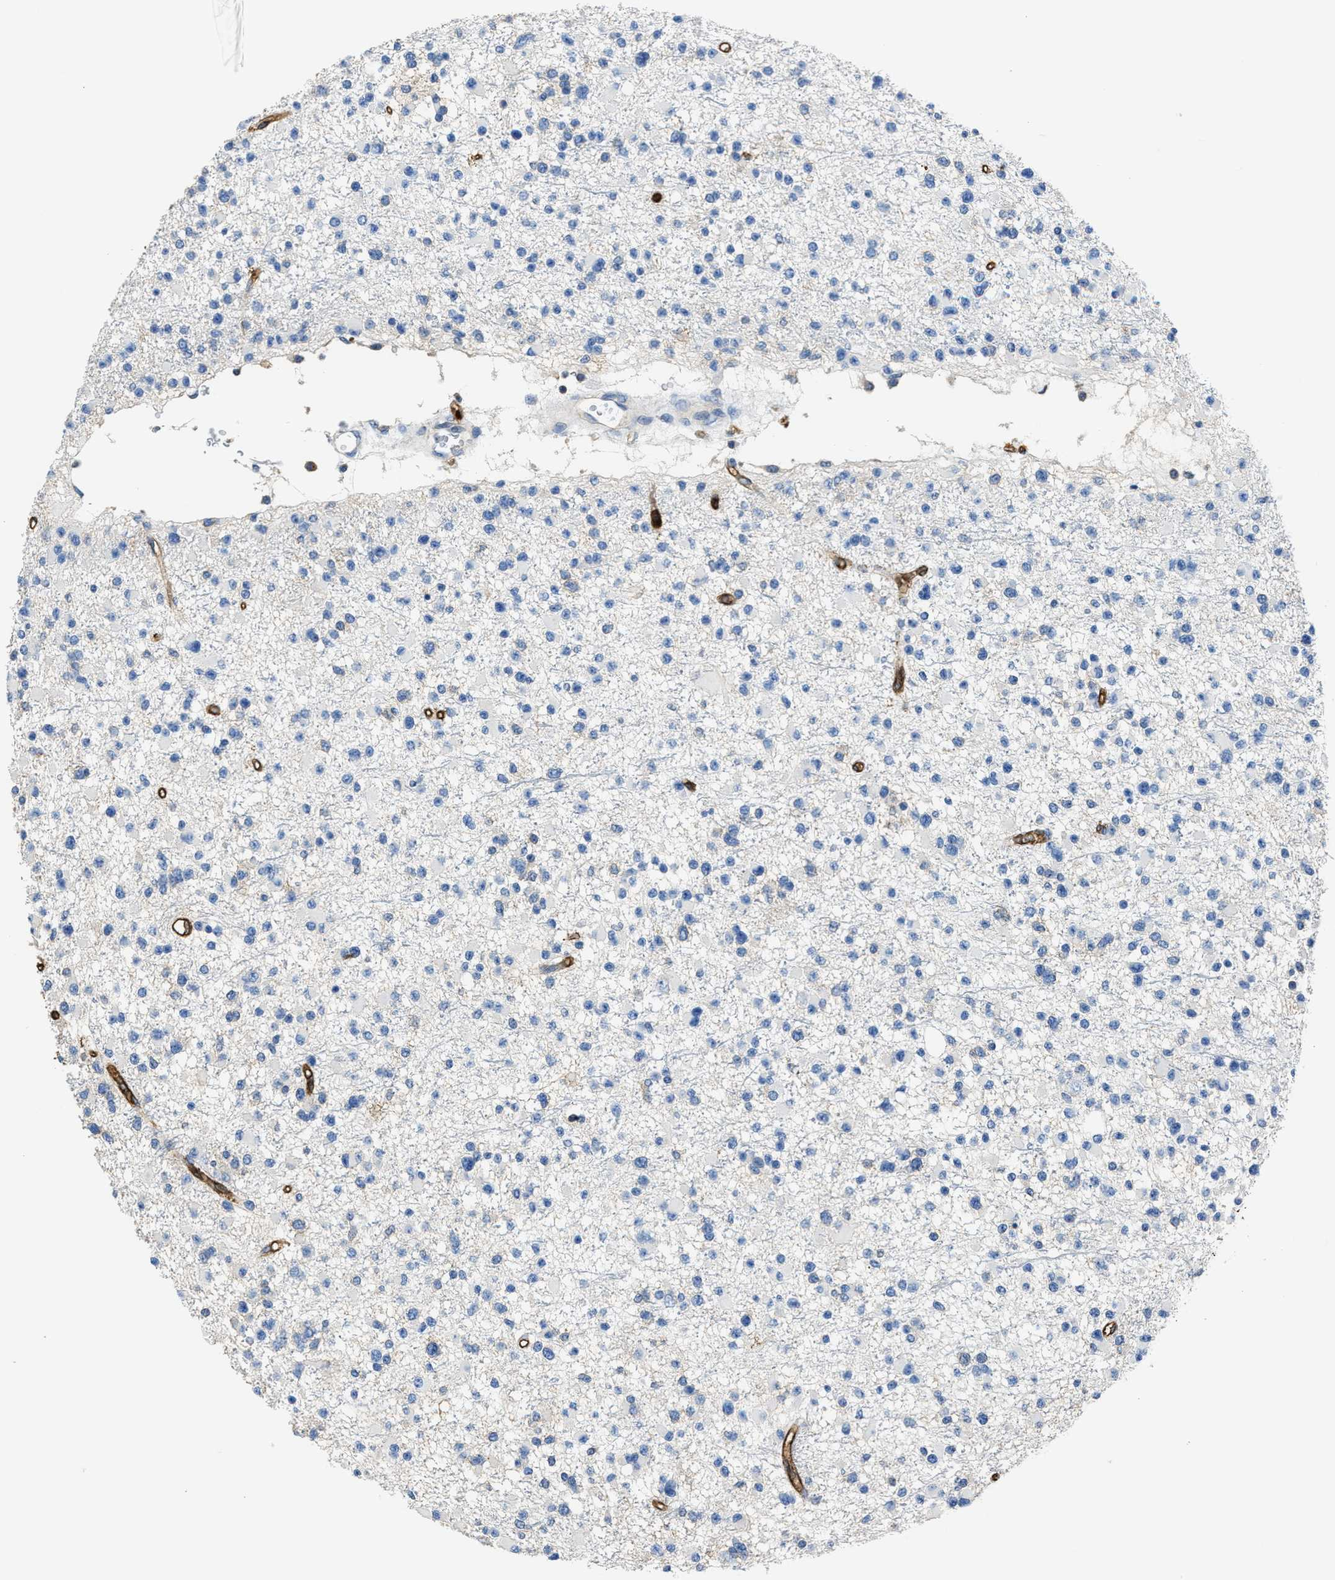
{"staining": {"intensity": "negative", "quantity": "none", "location": "none"}, "tissue": "glioma", "cell_type": "Tumor cells", "image_type": "cancer", "snomed": [{"axis": "morphology", "description": "Glioma, malignant, Low grade"}, {"axis": "topography", "description": "Brain"}], "caption": "Immunohistochemistry (IHC) of malignant glioma (low-grade) reveals no staining in tumor cells. (IHC, brightfield microscopy, high magnification).", "gene": "TRAF6", "patient": {"sex": "female", "age": 22}}